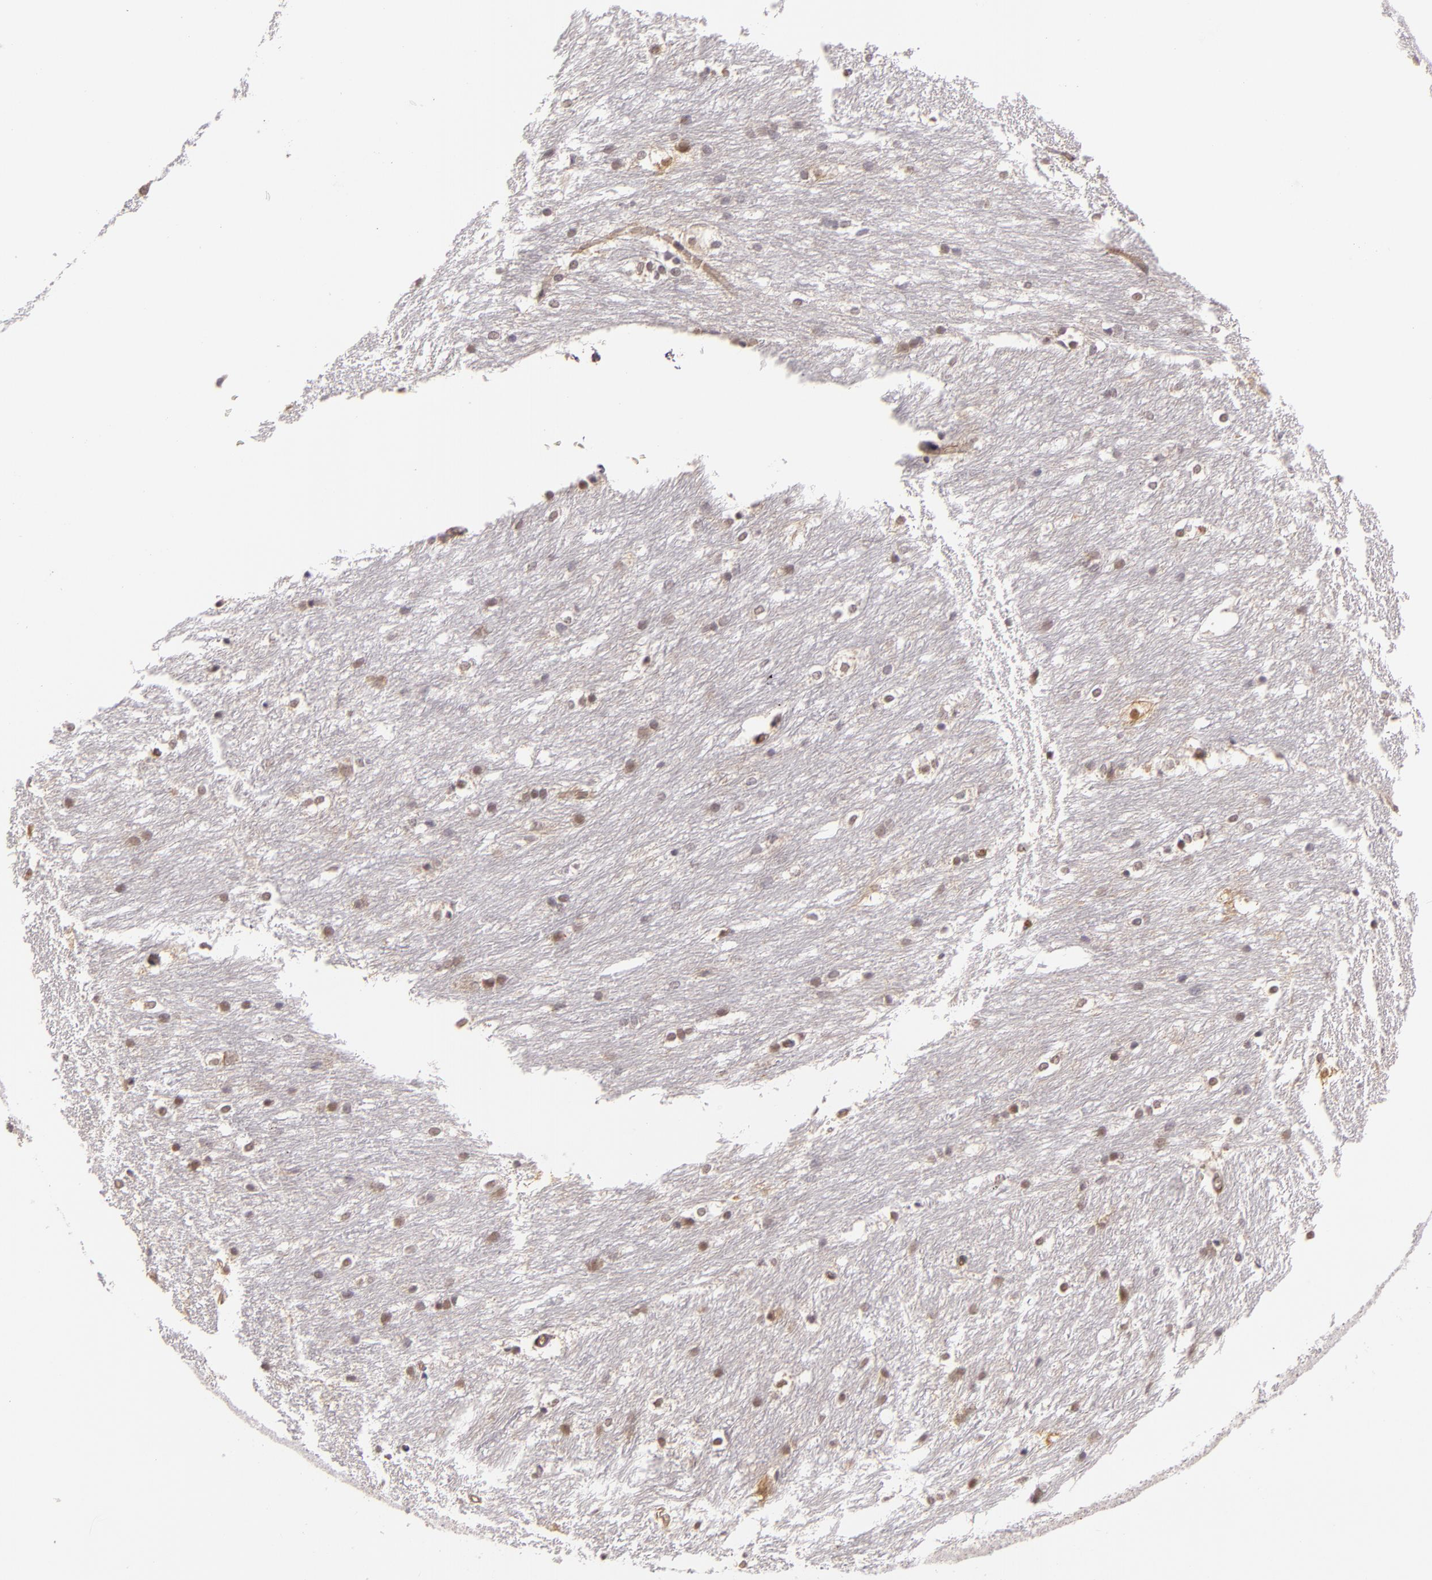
{"staining": {"intensity": "weak", "quantity": "25%-75%", "location": "cytoplasmic/membranous,nuclear"}, "tissue": "caudate", "cell_type": "Glial cells", "image_type": "normal", "snomed": [{"axis": "morphology", "description": "Normal tissue, NOS"}, {"axis": "topography", "description": "Lateral ventricle wall"}], "caption": "Immunohistochemical staining of normal caudate demonstrates low levels of weak cytoplasmic/membranous,nuclear positivity in about 25%-75% of glial cells.", "gene": "SYTL4", "patient": {"sex": "female", "age": 19}}